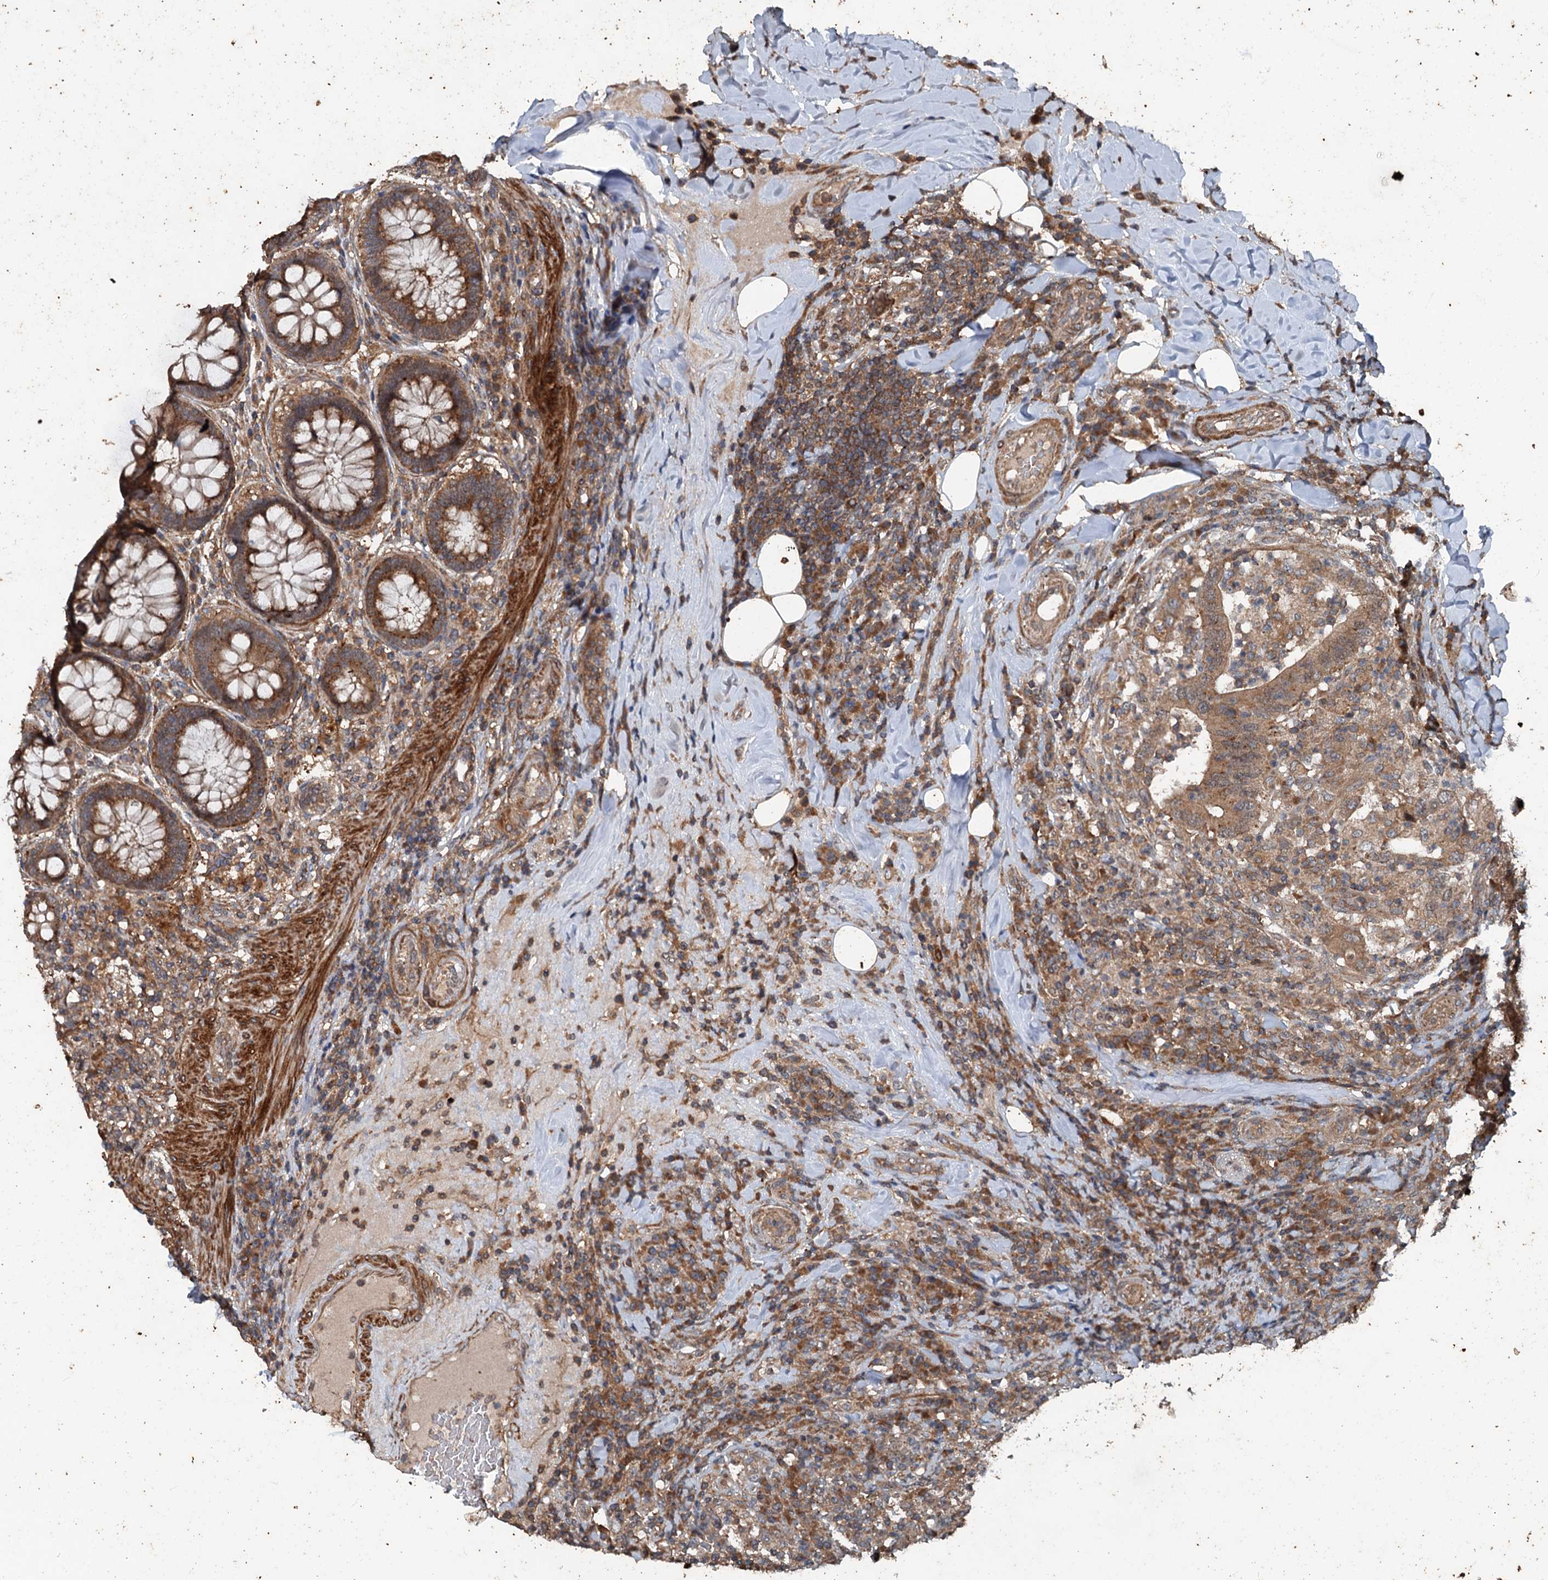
{"staining": {"intensity": "moderate", "quantity": ">75%", "location": "cytoplasmic/membranous"}, "tissue": "colorectal cancer", "cell_type": "Tumor cells", "image_type": "cancer", "snomed": [{"axis": "morphology", "description": "Adenocarcinoma, NOS"}, {"axis": "topography", "description": "Colon"}], "caption": "Tumor cells show medium levels of moderate cytoplasmic/membranous staining in approximately >75% of cells in human adenocarcinoma (colorectal).", "gene": "TEDC1", "patient": {"sex": "female", "age": 66}}